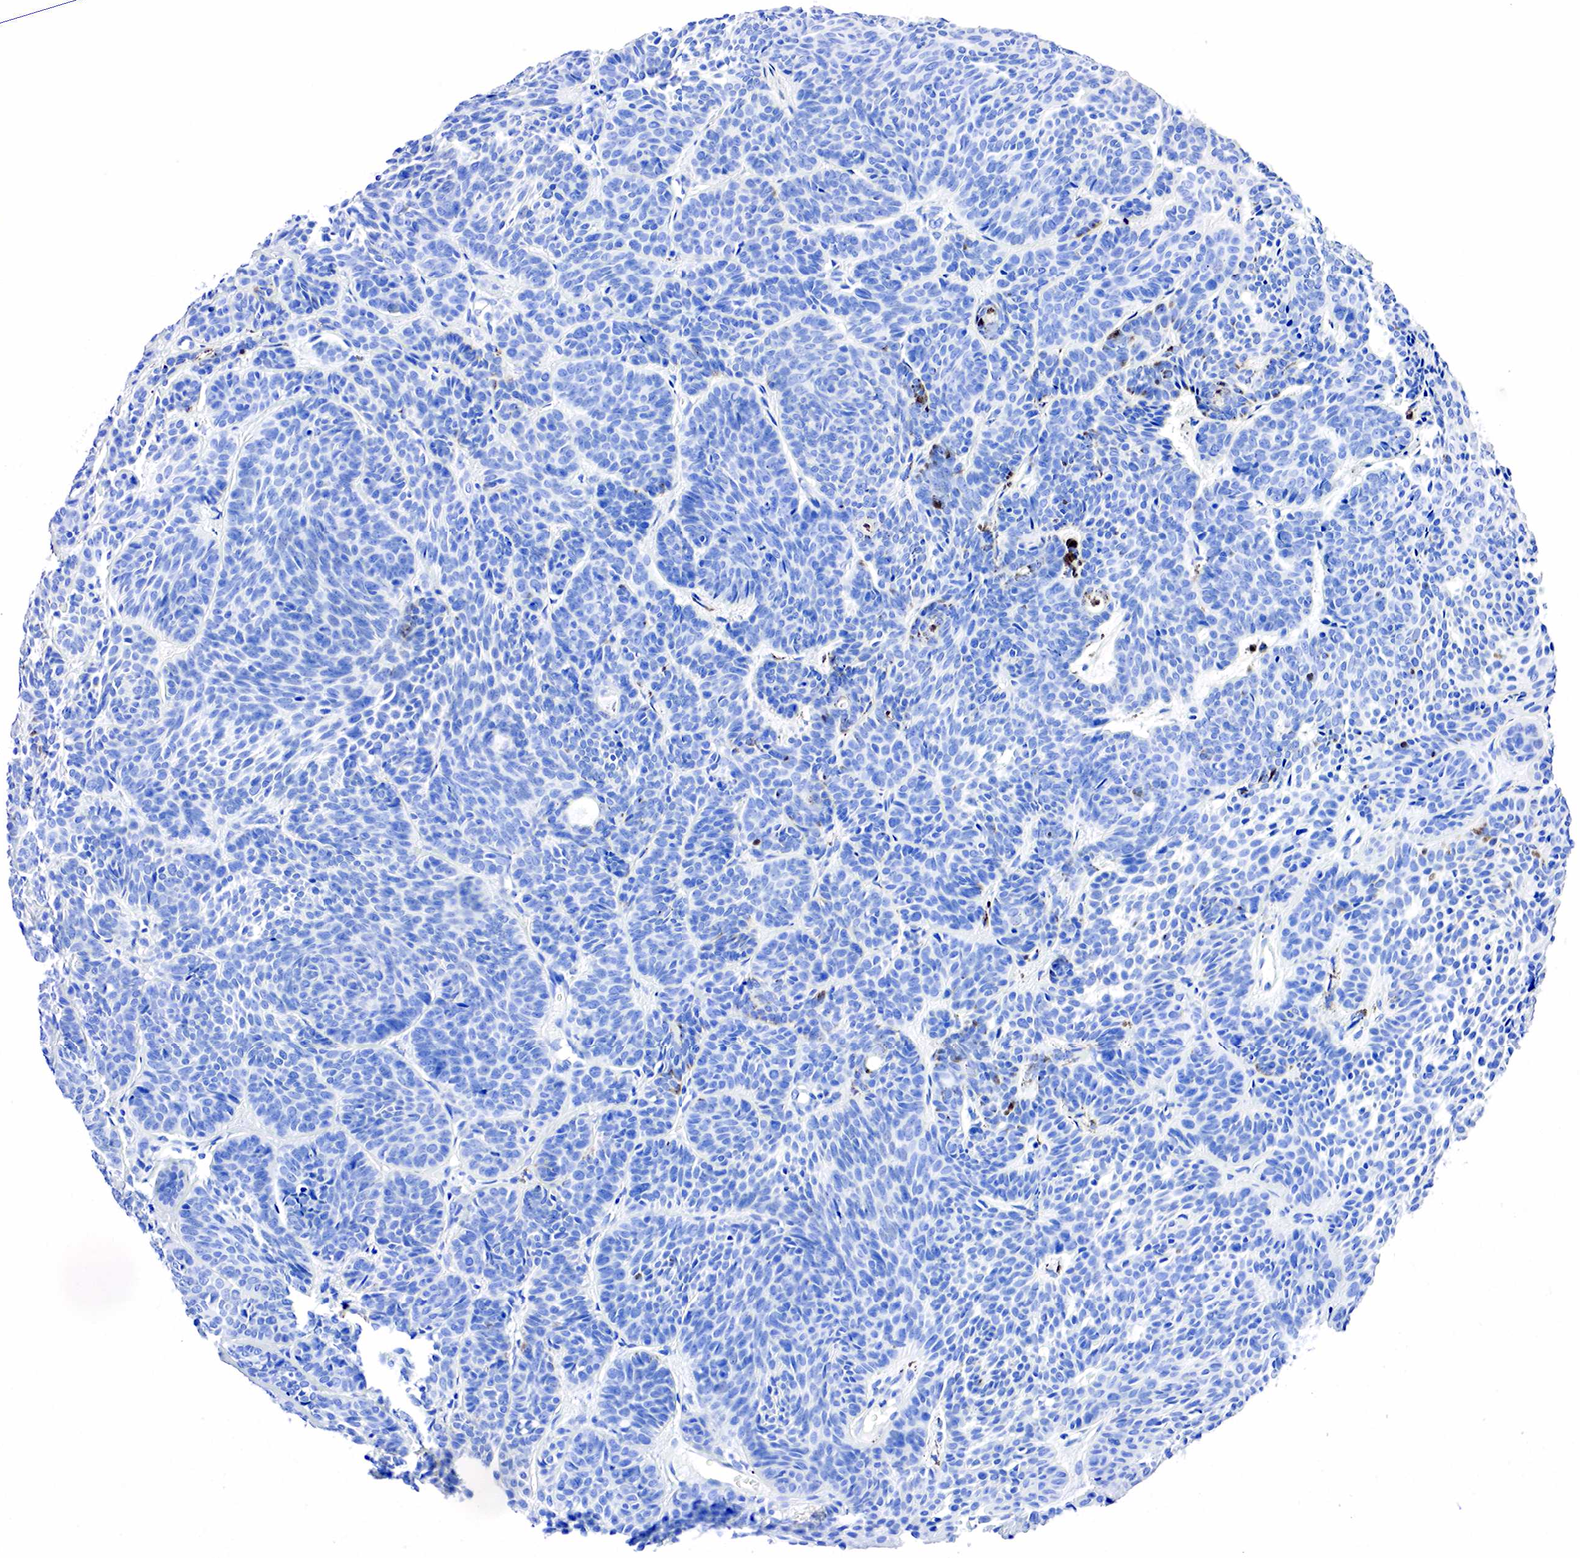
{"staining": {"intensity": "negative", "quantity": "none", "location": "none"}, "tissue": "skin cancer", "cell_type": "Tumor cells", "image_type": "cancer", "snomed": [{"axis": "morphology", "description": "Basal cell carcinoma"}, {"axis": "topography", "description": "Skin"}], "caption": "The immunohistochemistry histopathology image has no significant expression in tumor cells of skin basal cell carcinoma tissue.", "gene": "PTH", "patient": {"sex": "female", "age": 62}}